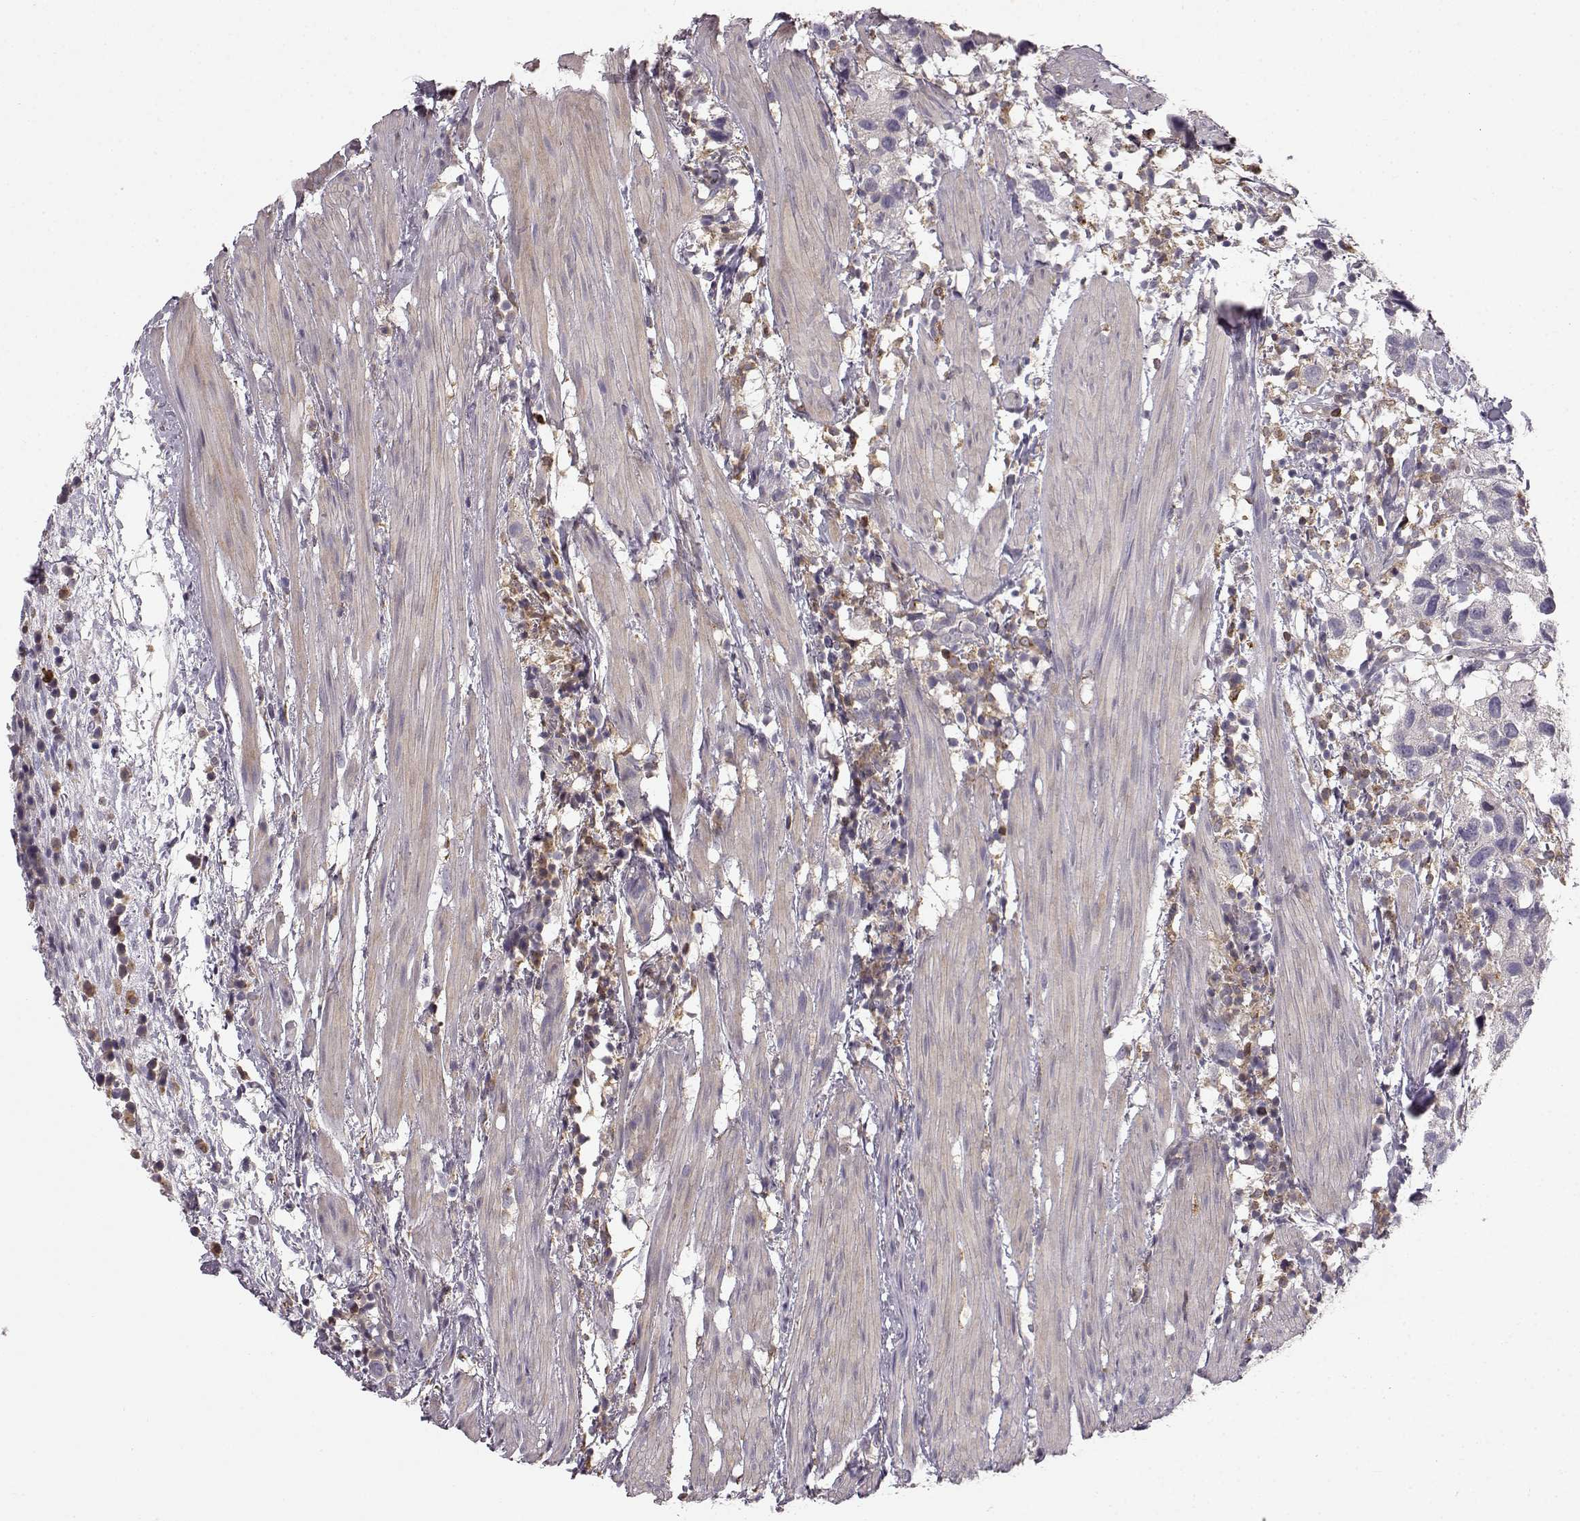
{"staining": {"intensity": "negative", "quantity": "none", "location": "none"}, "tissue": "urothelial cancer", "cell_type": "Tumor cells", "image_type": "cancer", "snomed": [{"axis": "morphology", "description": "Urothelial carcinoma, High grade"}, {"axis": "topography", "description": "Urinary bladder"}], "caption": "An IHC photomicrograph of urothelial carcinoma (high-grade) is shown. There is no staining in tumor cells of urothelial carcinoma (high-grade).", "gene": "SPAG17", "patient": {"sex": "male", "age": 79}}